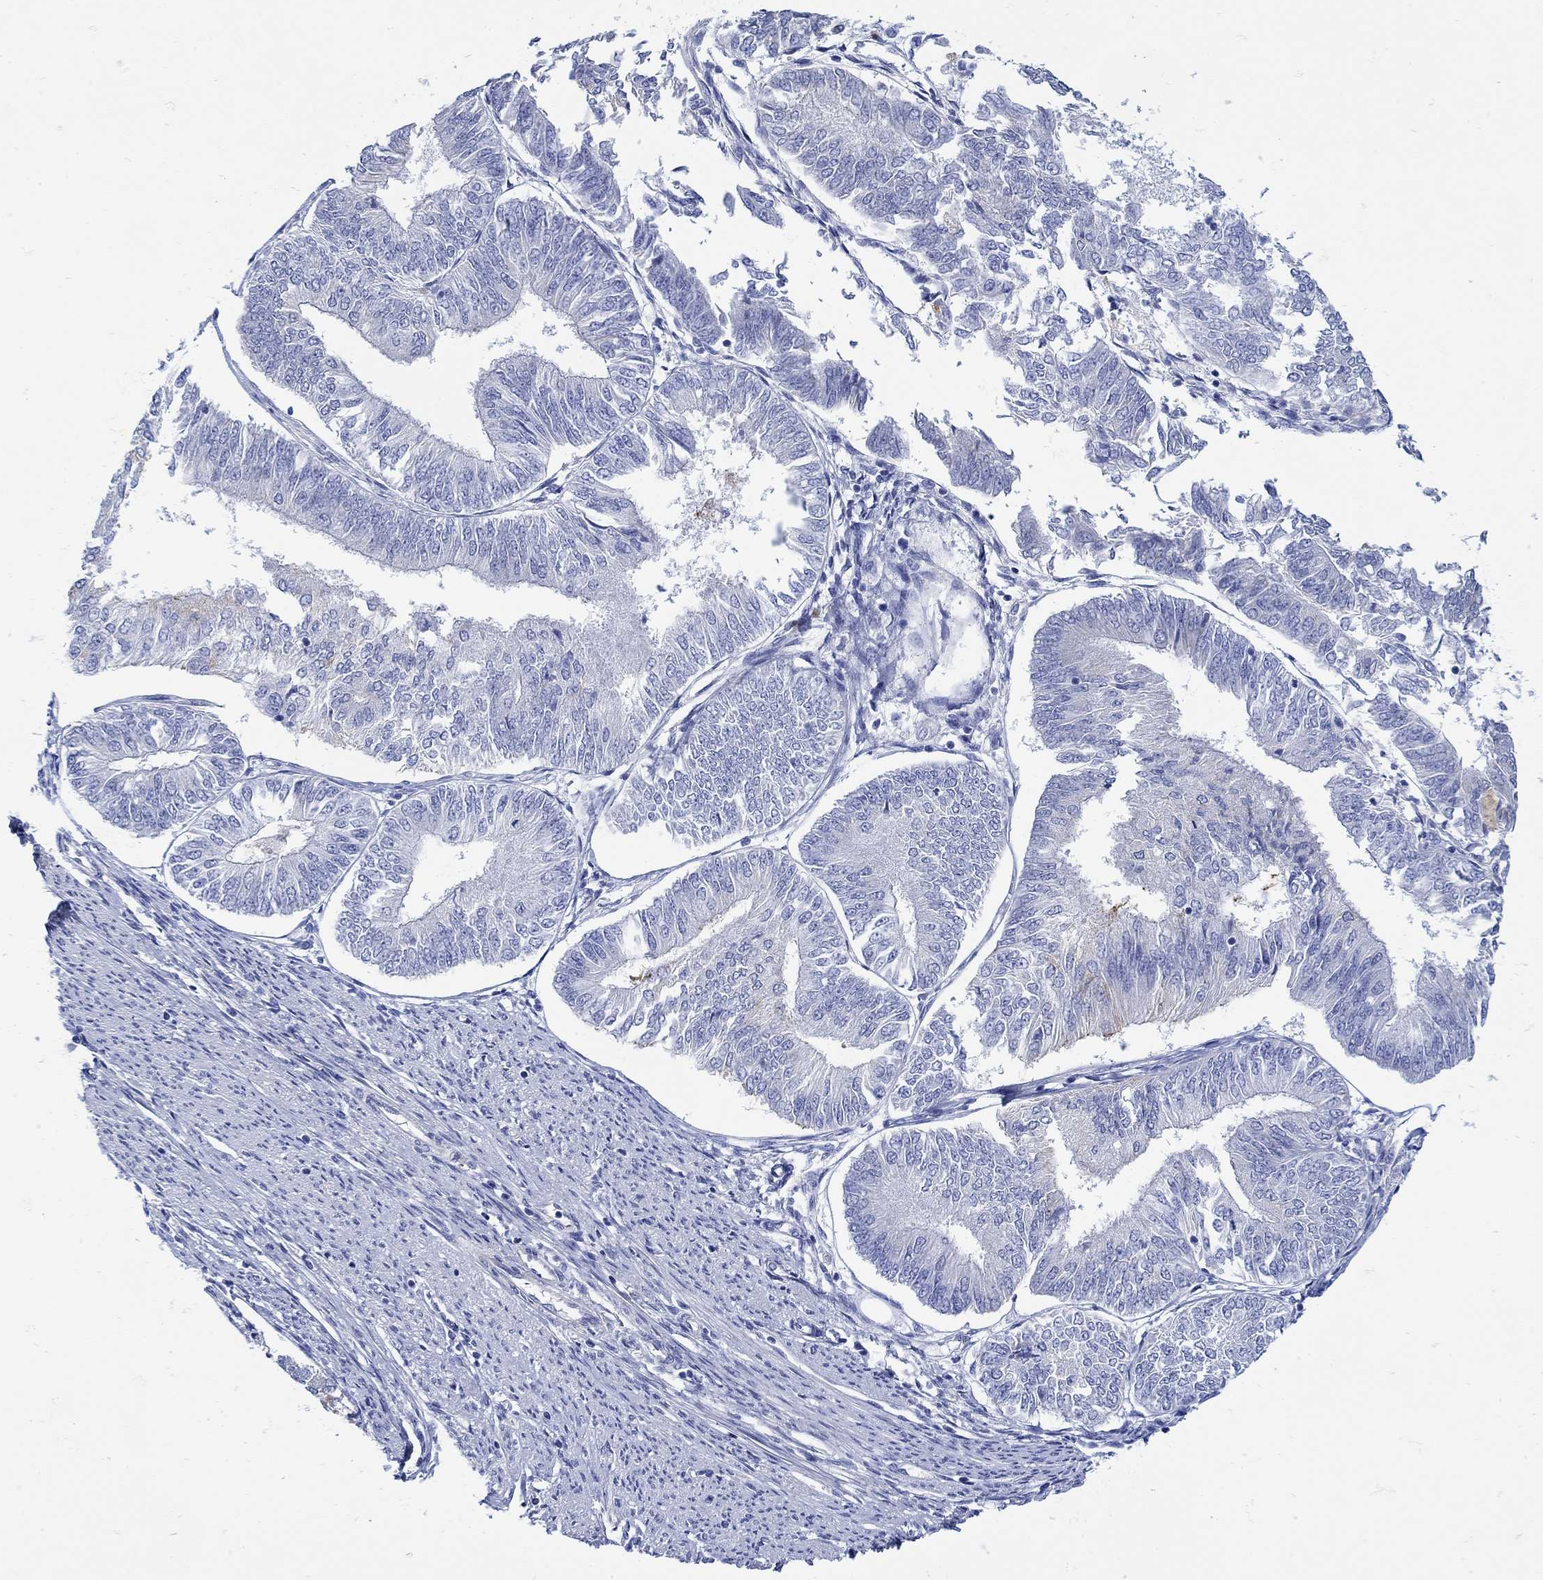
{"staining": {"intensity": "negative", "quantity": "none", "location": "none"}, "tissue": "endometrial cancer", "cell_type": "Tumor cells", "image_type": "cancer", "snomed": [{"axis": "morphology", "description": "Adenocarcinoma, NOS"}, {"axis": "topography", "description": "Endometrium"}], "caption": "Human endometrial cancer (adenocarcinoma) stained for a protein using IHC reveals no expression in tumor cells.", "gene": "ANKMY1", "patient": {"sex": "female", "age": 58}}